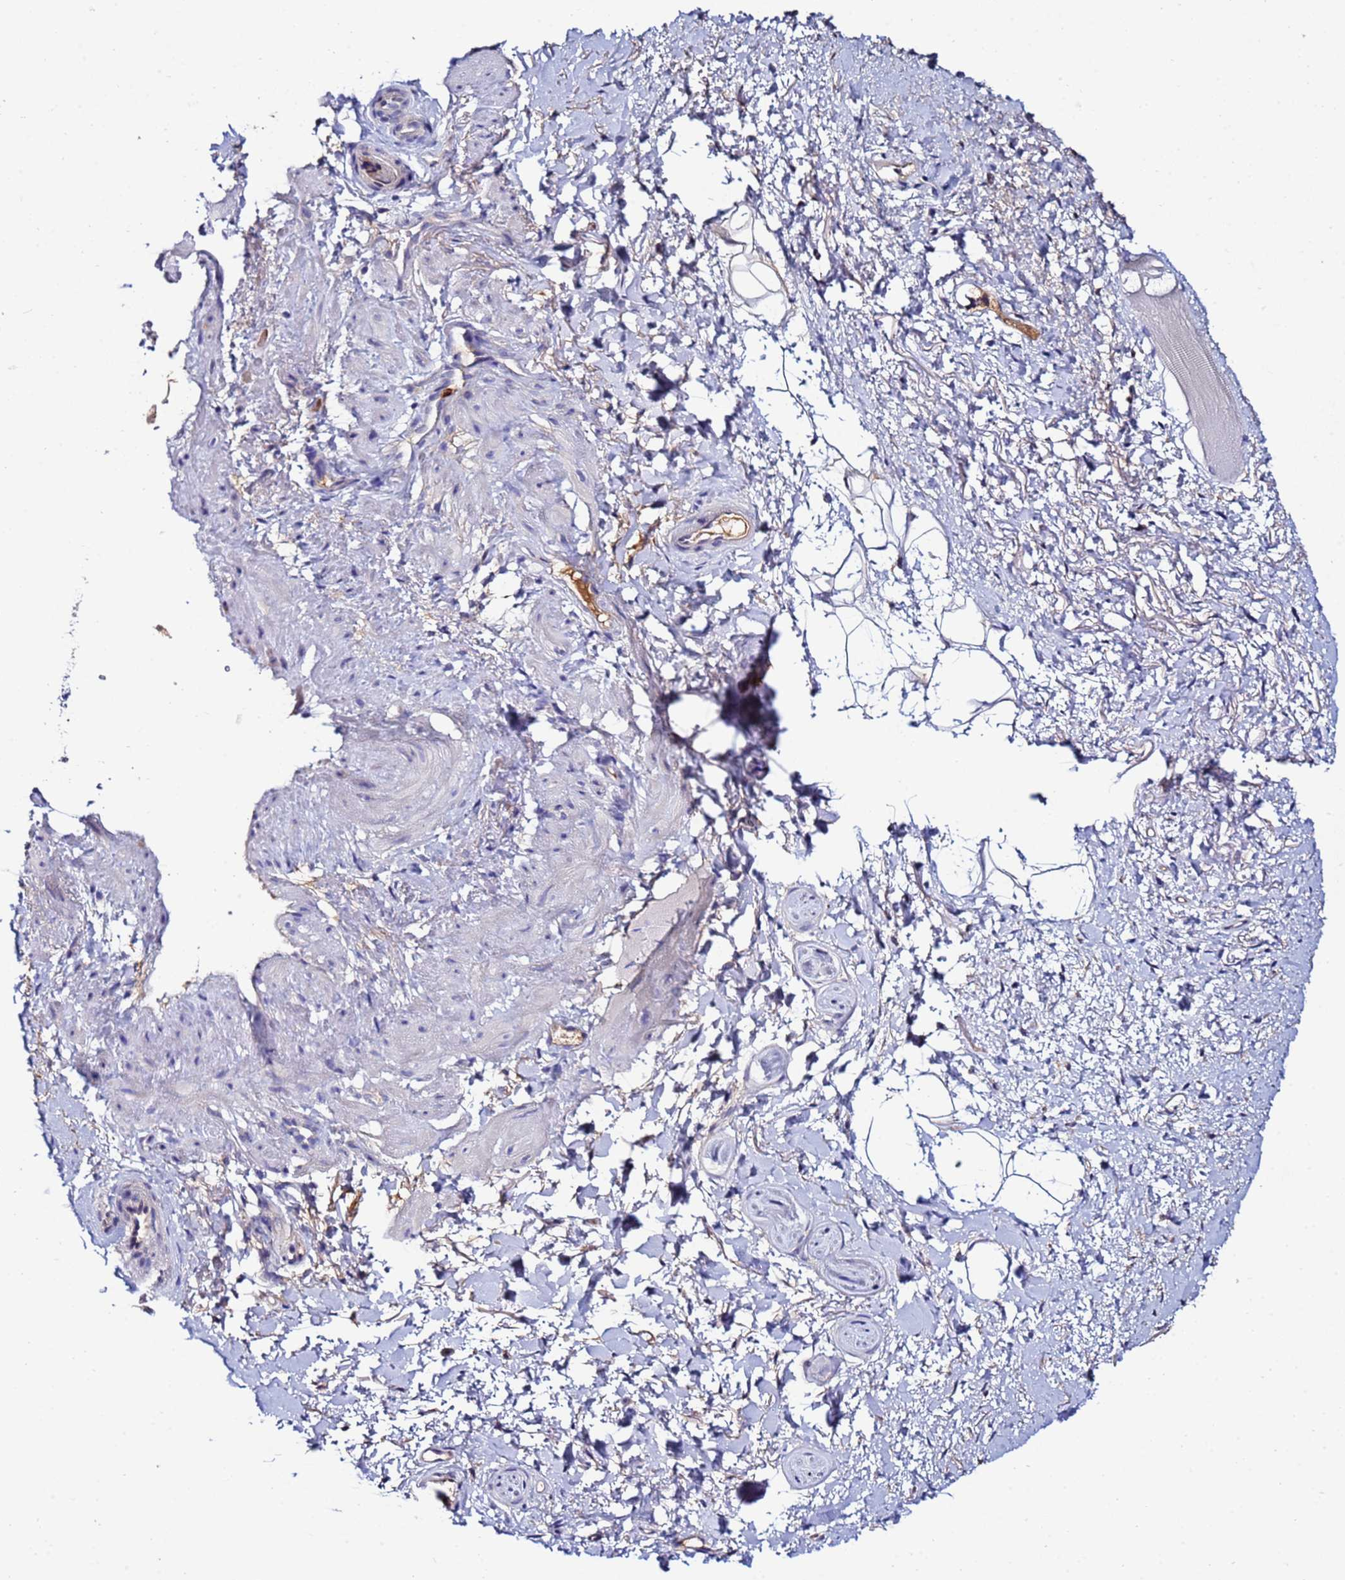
{"staining": {"intensity": "negative", "quantity": "none", "location": "none"}, "tissue": "smooth muscle", "cell_type": "Smooth muscle cells", "image_type": "normal", "snomed": [{"axis": "morphology", "description": "Normal tissue, NOS"}, {"axis": "topography", "description": "Smooth muscle"}, {"axis": "topography", "description": "Peripheral nerve tissue"}], "caption": "The micrograph exhibits no staining of smooth muscle cells in unremarkable smooth muscle.", "gene": "TUBAL3", "patient": {"sex": "male", "age": 69}}